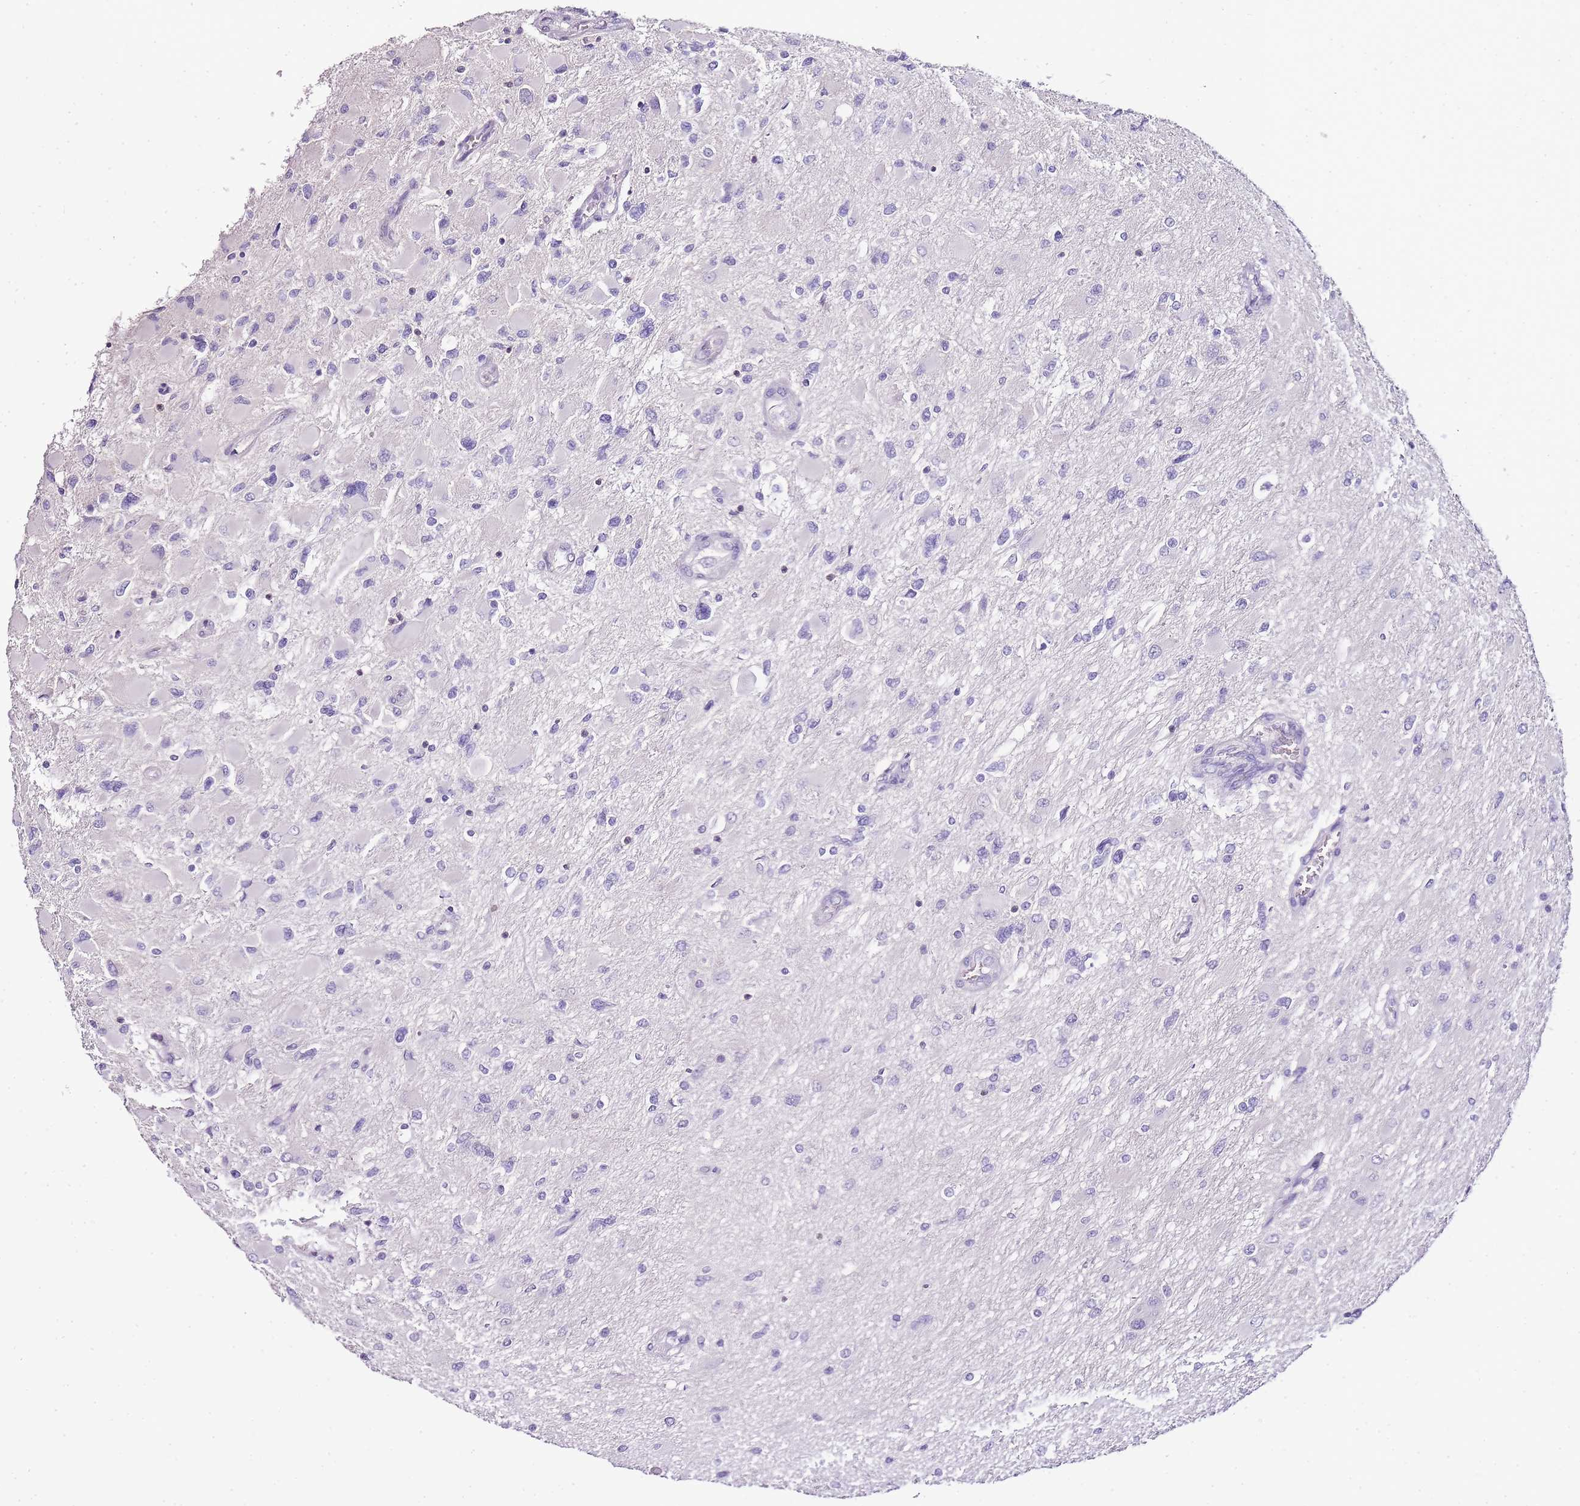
{"staining": {"intensity": "negative", "quantity": "none", "location": "none"}, "tissue": "glioma", "cell_type": "Tumor cells", "image_type": "cancer", "snomed": [{"axis": "morphology", "description": "Glioma, malignant, High grade"}, {"axis": "topography", "description": "Cerebral cortex"}], "caption": "Immunohistochemistry of human malignant high-grade glioma shows no expression in tumor cells.", "gene": "ZBP1", "patient": {"sex": "female", "age": 36}}